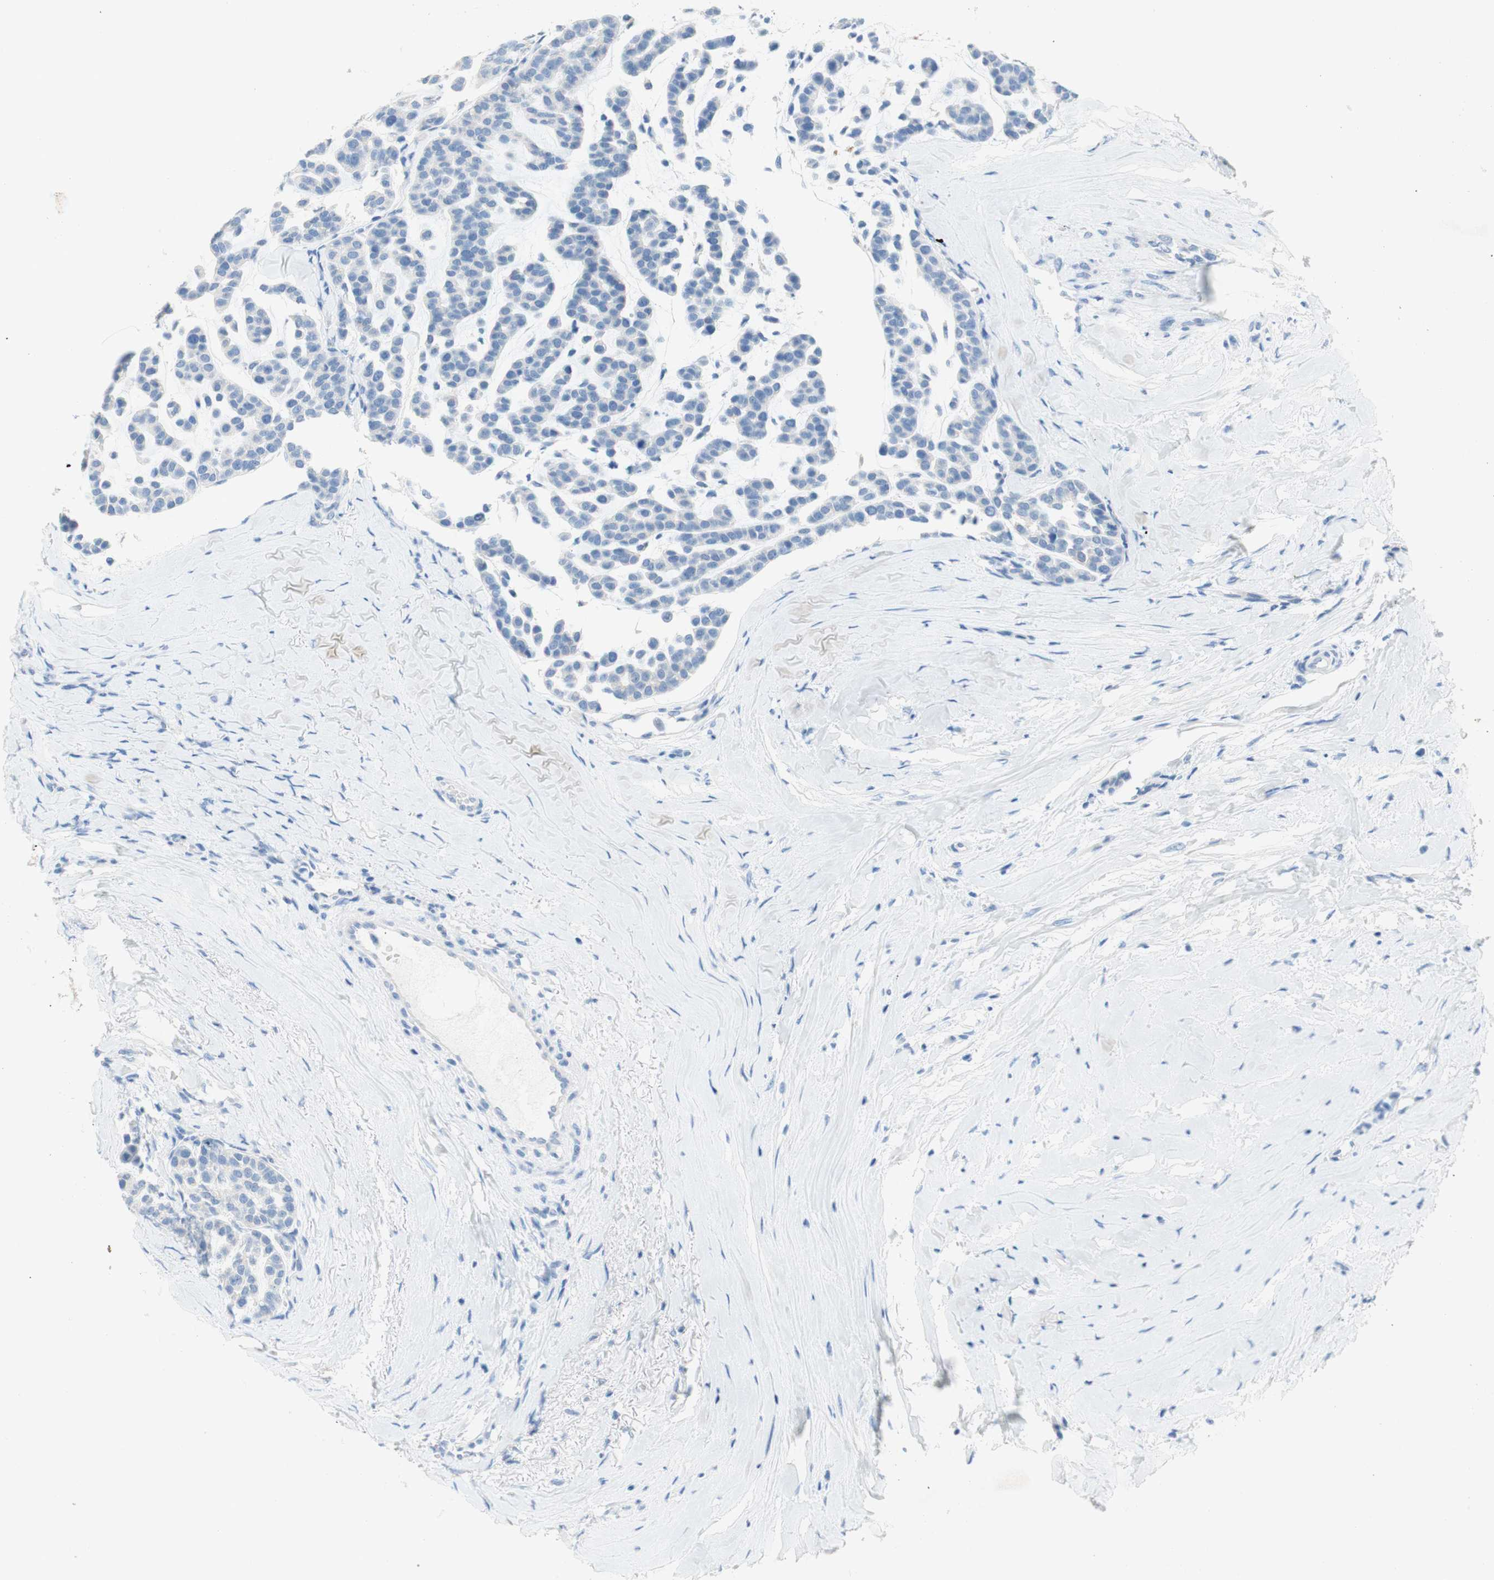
{"staining": {"intensity": "negative", "quantity": "none", "location": "none"}, "tissue": "head and neck cancer", "cell_type": "Tumor cells", "image_type": "cancer", "snomed": [{"axis": "morphology", "description": "Adenocarcinoma, NOS"}, {"axis": "morphology", "description": "Adenoma, NOS"}, {"axis": "topography", "description": "Head-Neck"}], "caption": "High power microscopy micrograph of an immunohistochemistry (IHC) photomicrograph of head and neck cancer, revealing no significant staining in tumor cells.", "gene": "POLR2J3", "patient": {"sex": "female", "age": 55}}